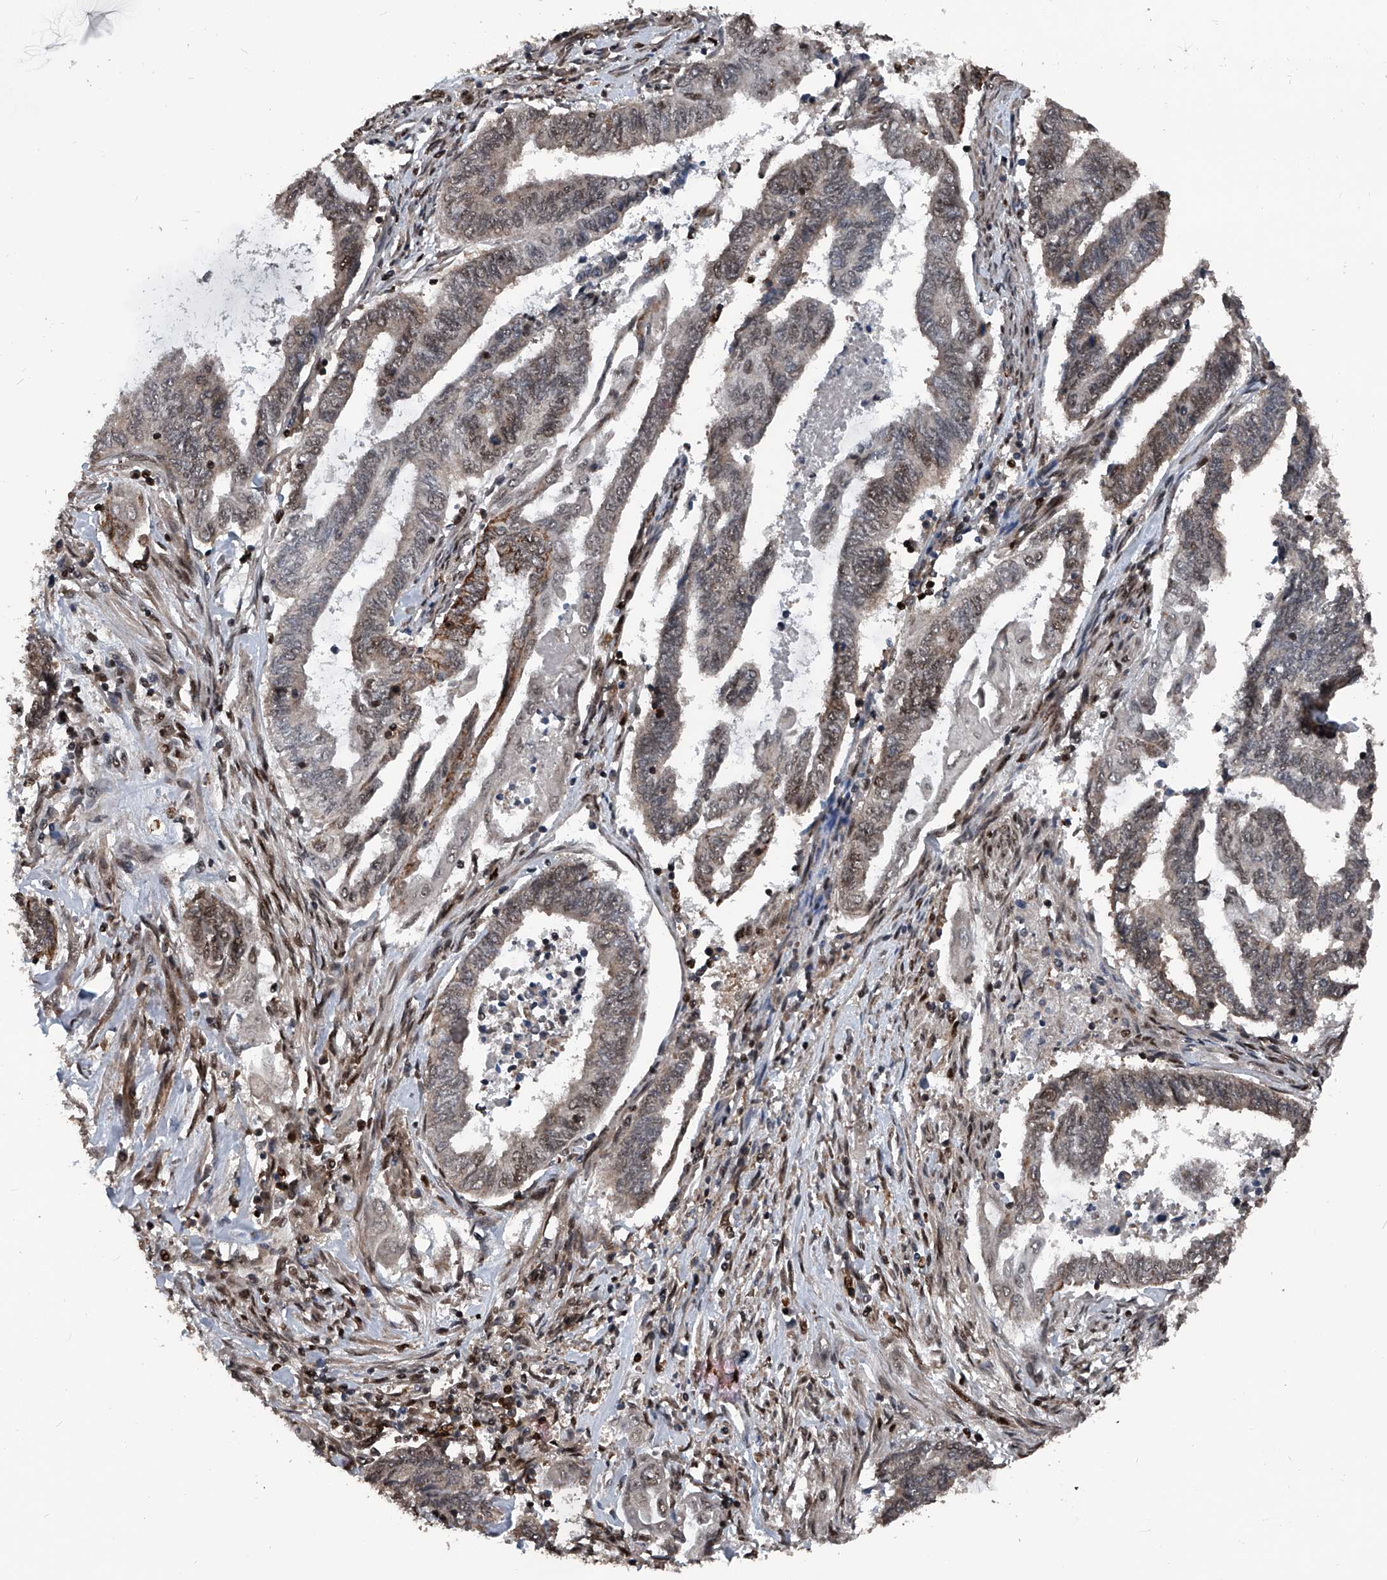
{"staining": {"intensity": "weak", "quantity": "25%-75%", "location": "nuclear"}, "tissue": "endometrial cancer", "cell_type": "Tumor cells", "image_type": "cancer", "snomed": [{"axis": "morphology", "description": "Adenocarcinoma, NOS"}, {"axis": "topography", "description": "Uterus"}, {"axis": "topography", "description": "Endometrium"}], "caption": "Endometrial cancer (adenocarcinoma) tissue shows weak nuclear expression in approximately 25%-75% of tumor cells, visualized by immunohistochemistry. (DAB (3,3'-diaminobenzidine) IHC, brown staining for protein, blue staining for nuclei).", "gene": "FKBP5", "patient": {"sex": "female", "age": 70}}